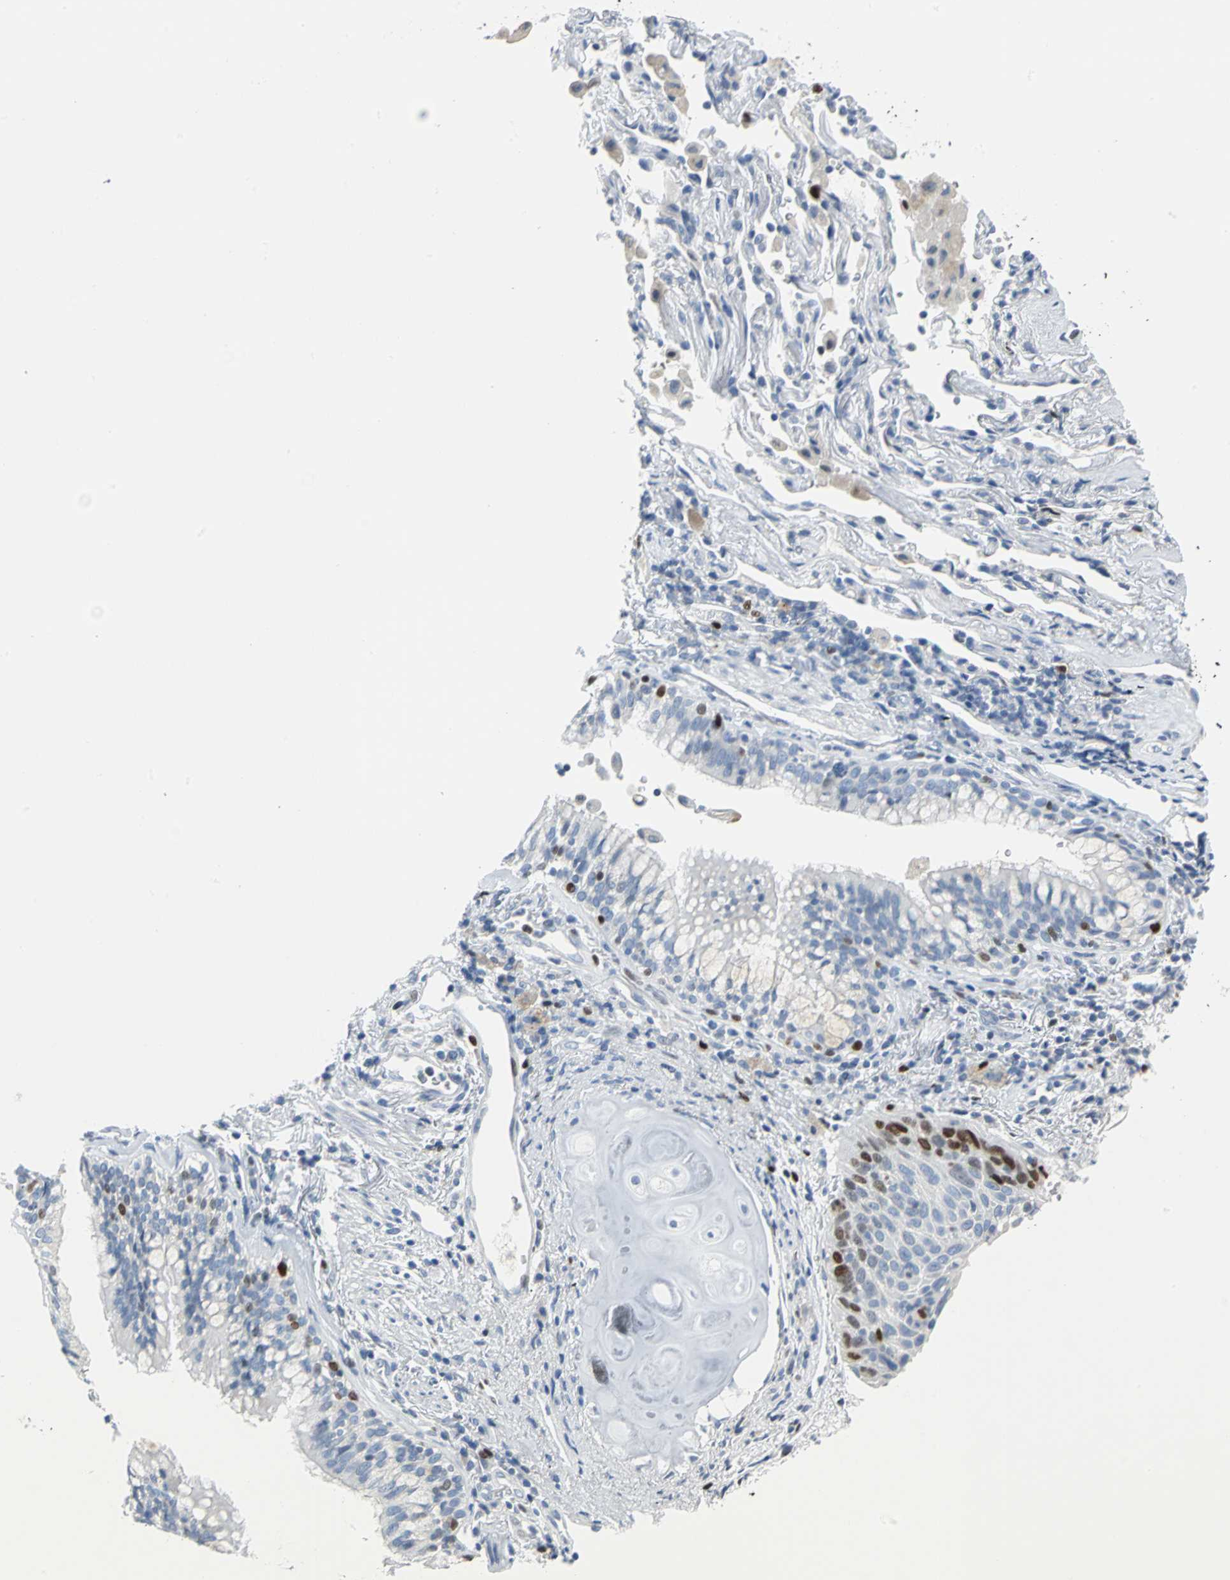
{"staining": {"intensity": "strong", "quantity": "<25%", "location": "nuclear"}, "tissue": "lung cancer", "cell_type": "Tumor cells", "image_type": "cancer", "snomed": [{"axis": "morphology", "description": "Squamous cell carcinoma, NOS"}, {"axis": "topography", "description": "Lung"}], "caption": "Lung cancer (squamous cell carcinoma) stained for a protein (brown) reveals strong nuclear positive expression in approximately <25% of tumor cells.", "gene": "MCM4", "patient": {"sex": "female", "age": 67}}